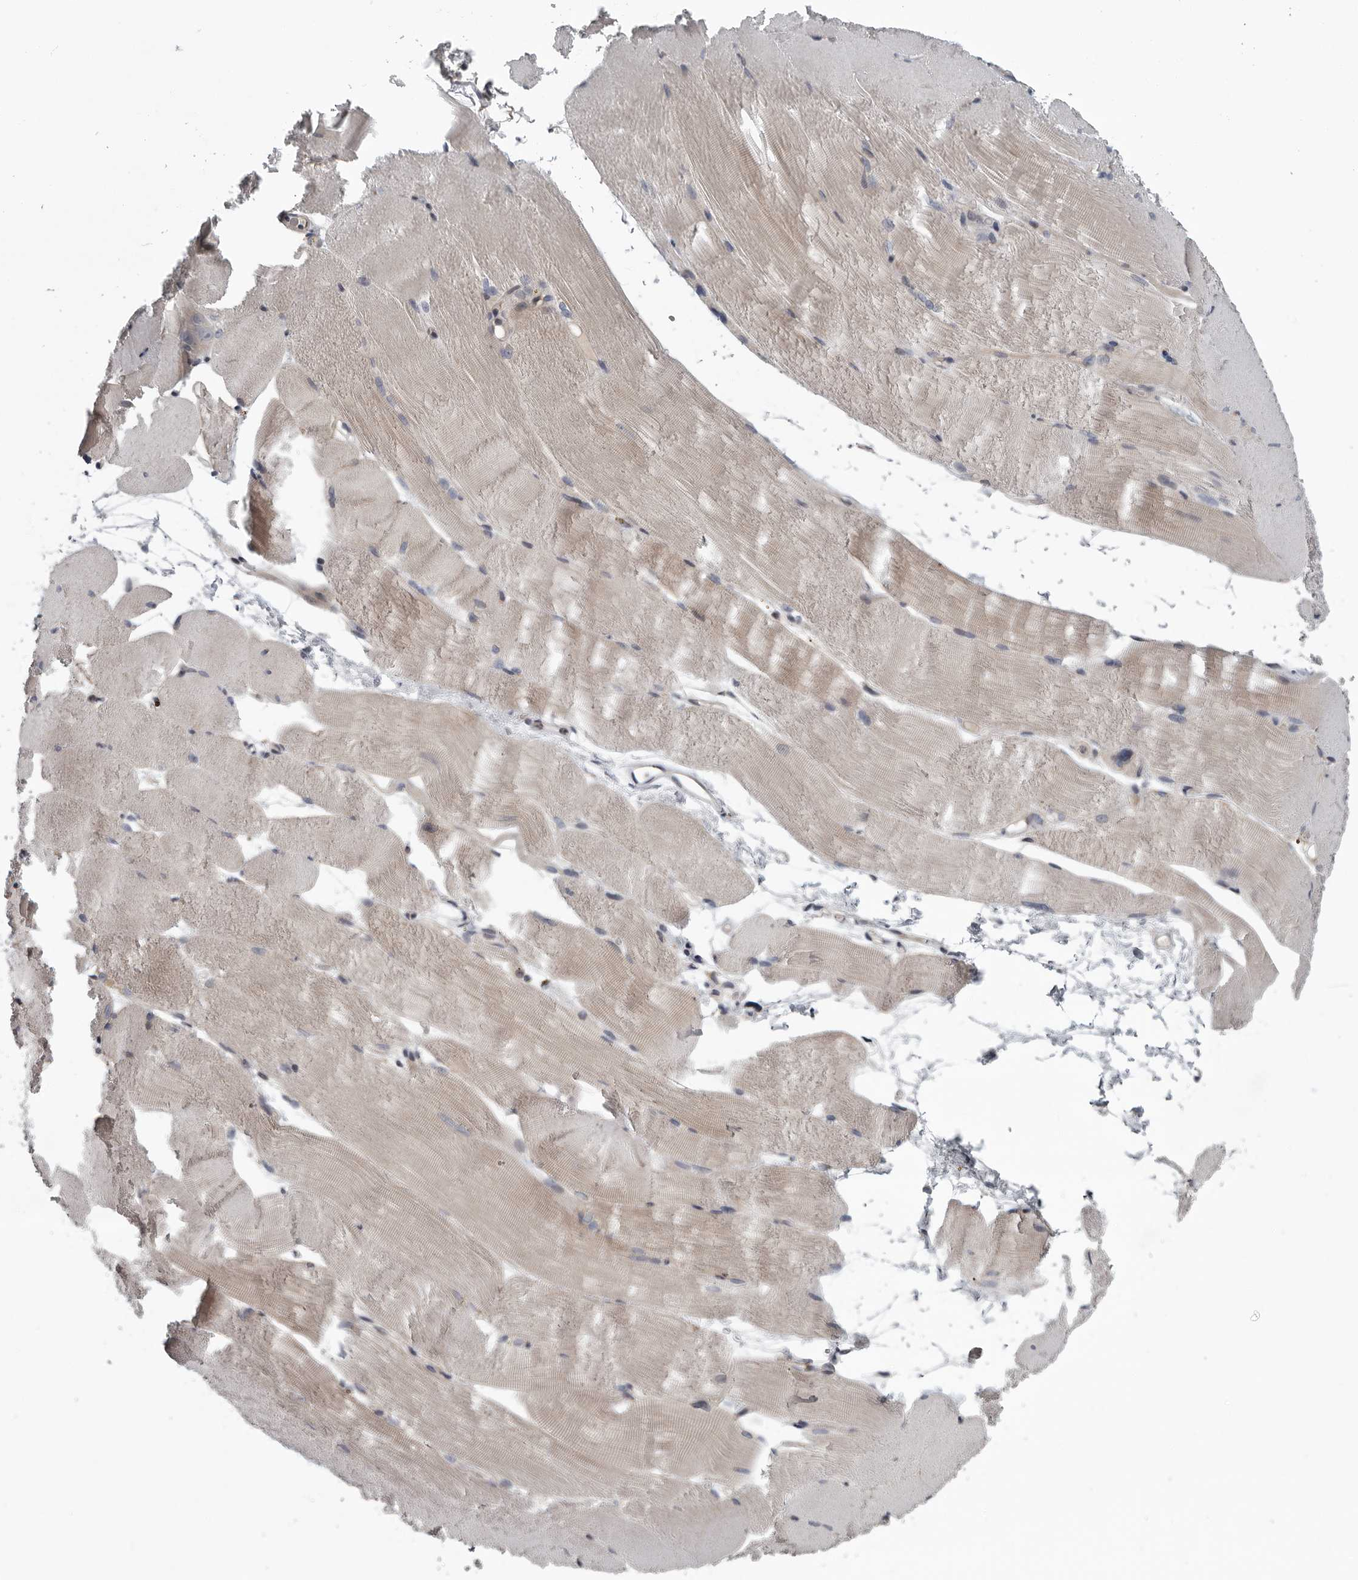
{"staining": {"intensity": "weak", "quantity": "<25%", "location": "cytoplasmic/membranous"}, "tissue": "skeletal muscle", "cell_type": "Myocytes", "image_type": "normal", "snomed": [{"axis": "morphology", "description": "Normal tissue, NOS"}, {"axis": "topography", "description": "Skeletal muscle"}, {"axis": "topography", "description": "Parathyroid gland"}], "caption": "IHC of normal human skeletal muscle reveals no staining in myocytes. (Stains: DAB (3,3'-diaminobenzidine) immunohistochemistry (IHC) with hematoxylin counter stain, Microscopy: brightfield microscopy at high magnification).", "gene": "TMEM199", "patient": {"sex": "female", "age": 37}}